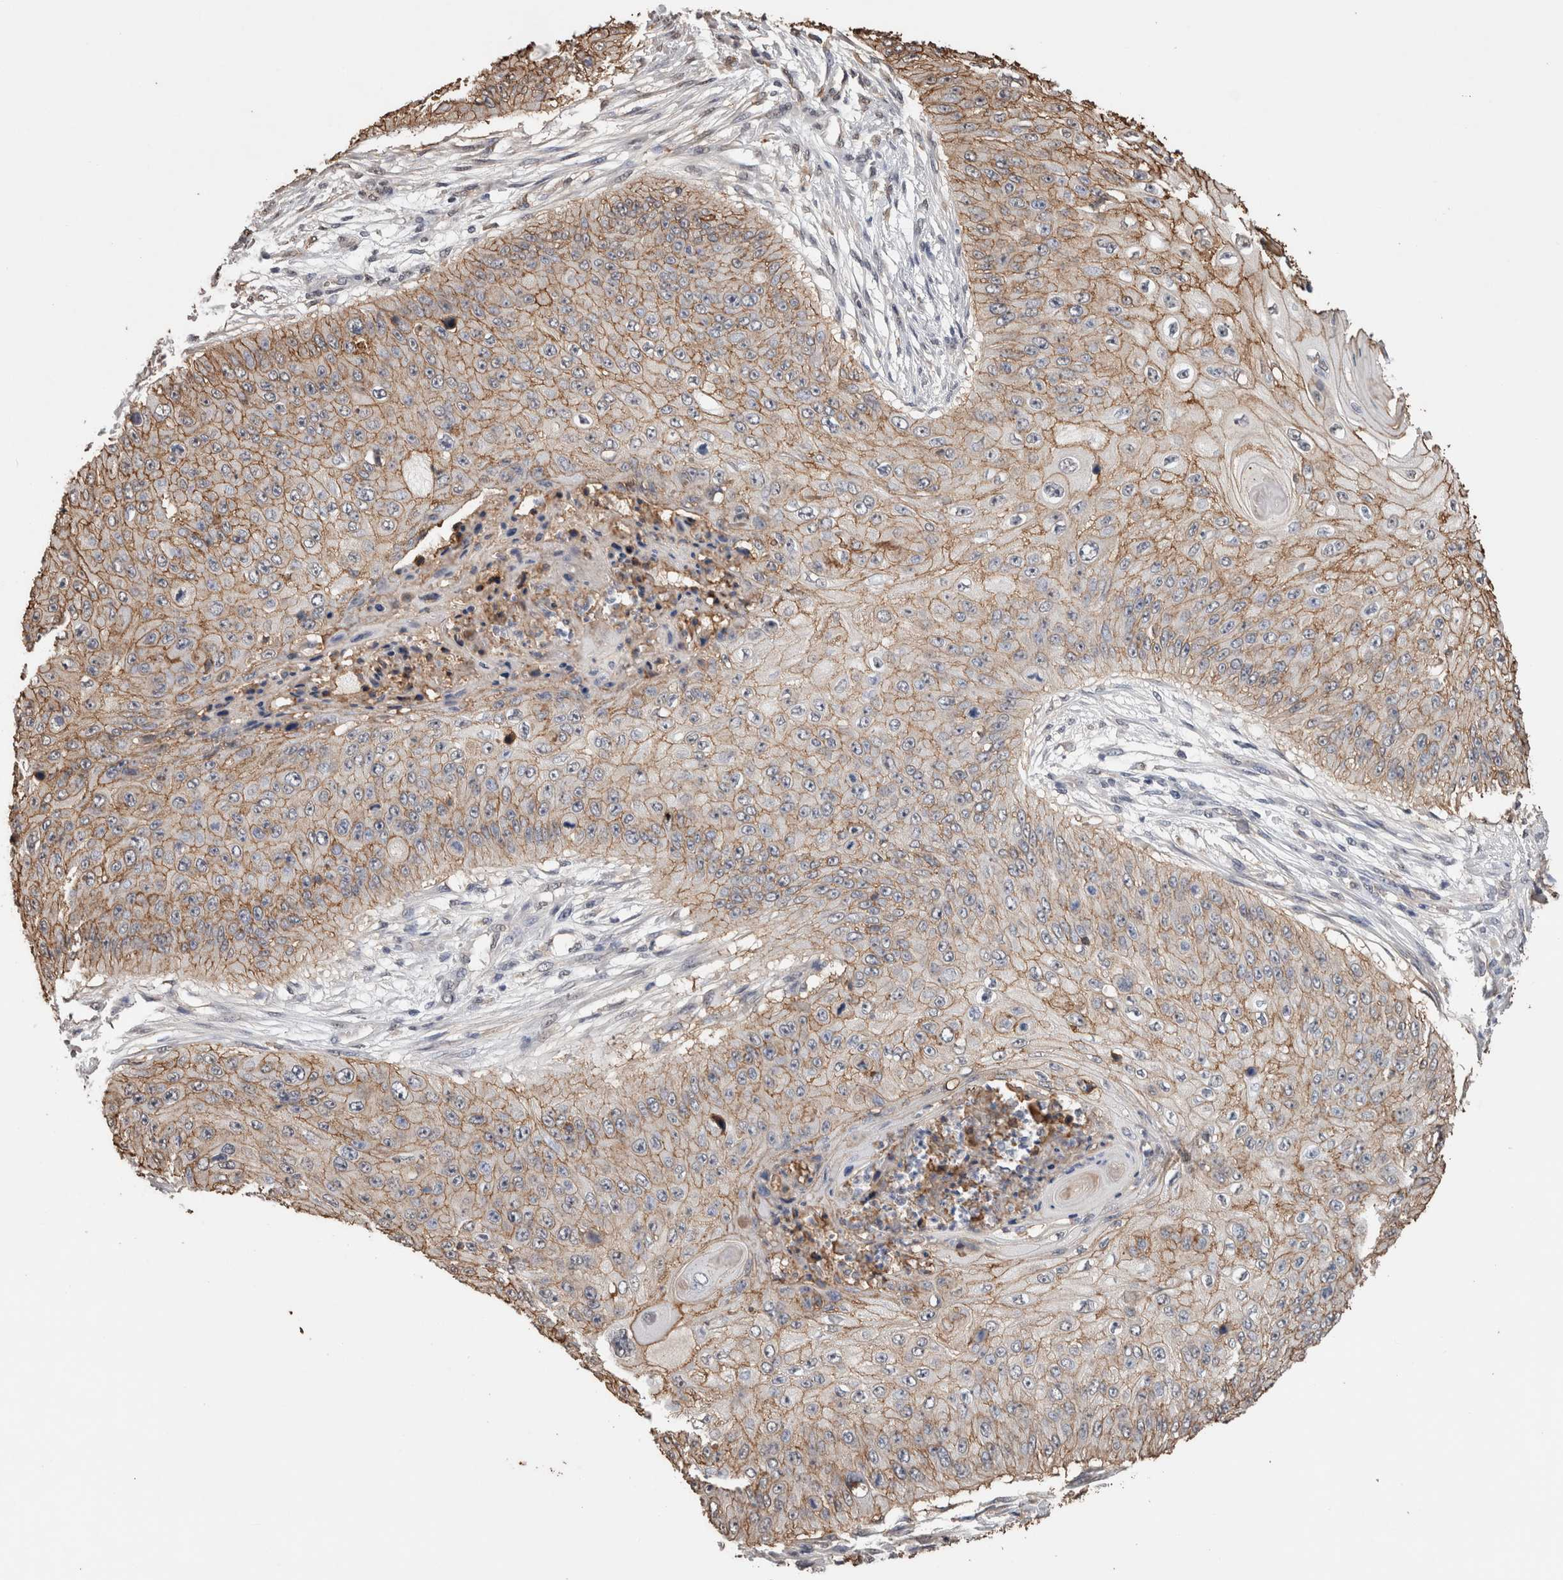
{"staining": {"intensity": "moderate", "quantity": ">75%", "location": "cytoplasmic/membranous"}, "tissue": "skin cancer", "cell_type": "Tumor cells", "image_type": "cancer", "snomed": [{"axis": "morphology", "description": "Squamous cell carcinoma, NOS"}, {"axis": "topography", "description": "Skin"}], "caption": "Immunohistochemical staining of skin squamous cell carcinoma shows medium levels of moderate cytoplasmic/membranous protein positivity in about >75% of tumor cells.", "gene": "S100A10", "patient": {"sex": "female", "age": 80}}